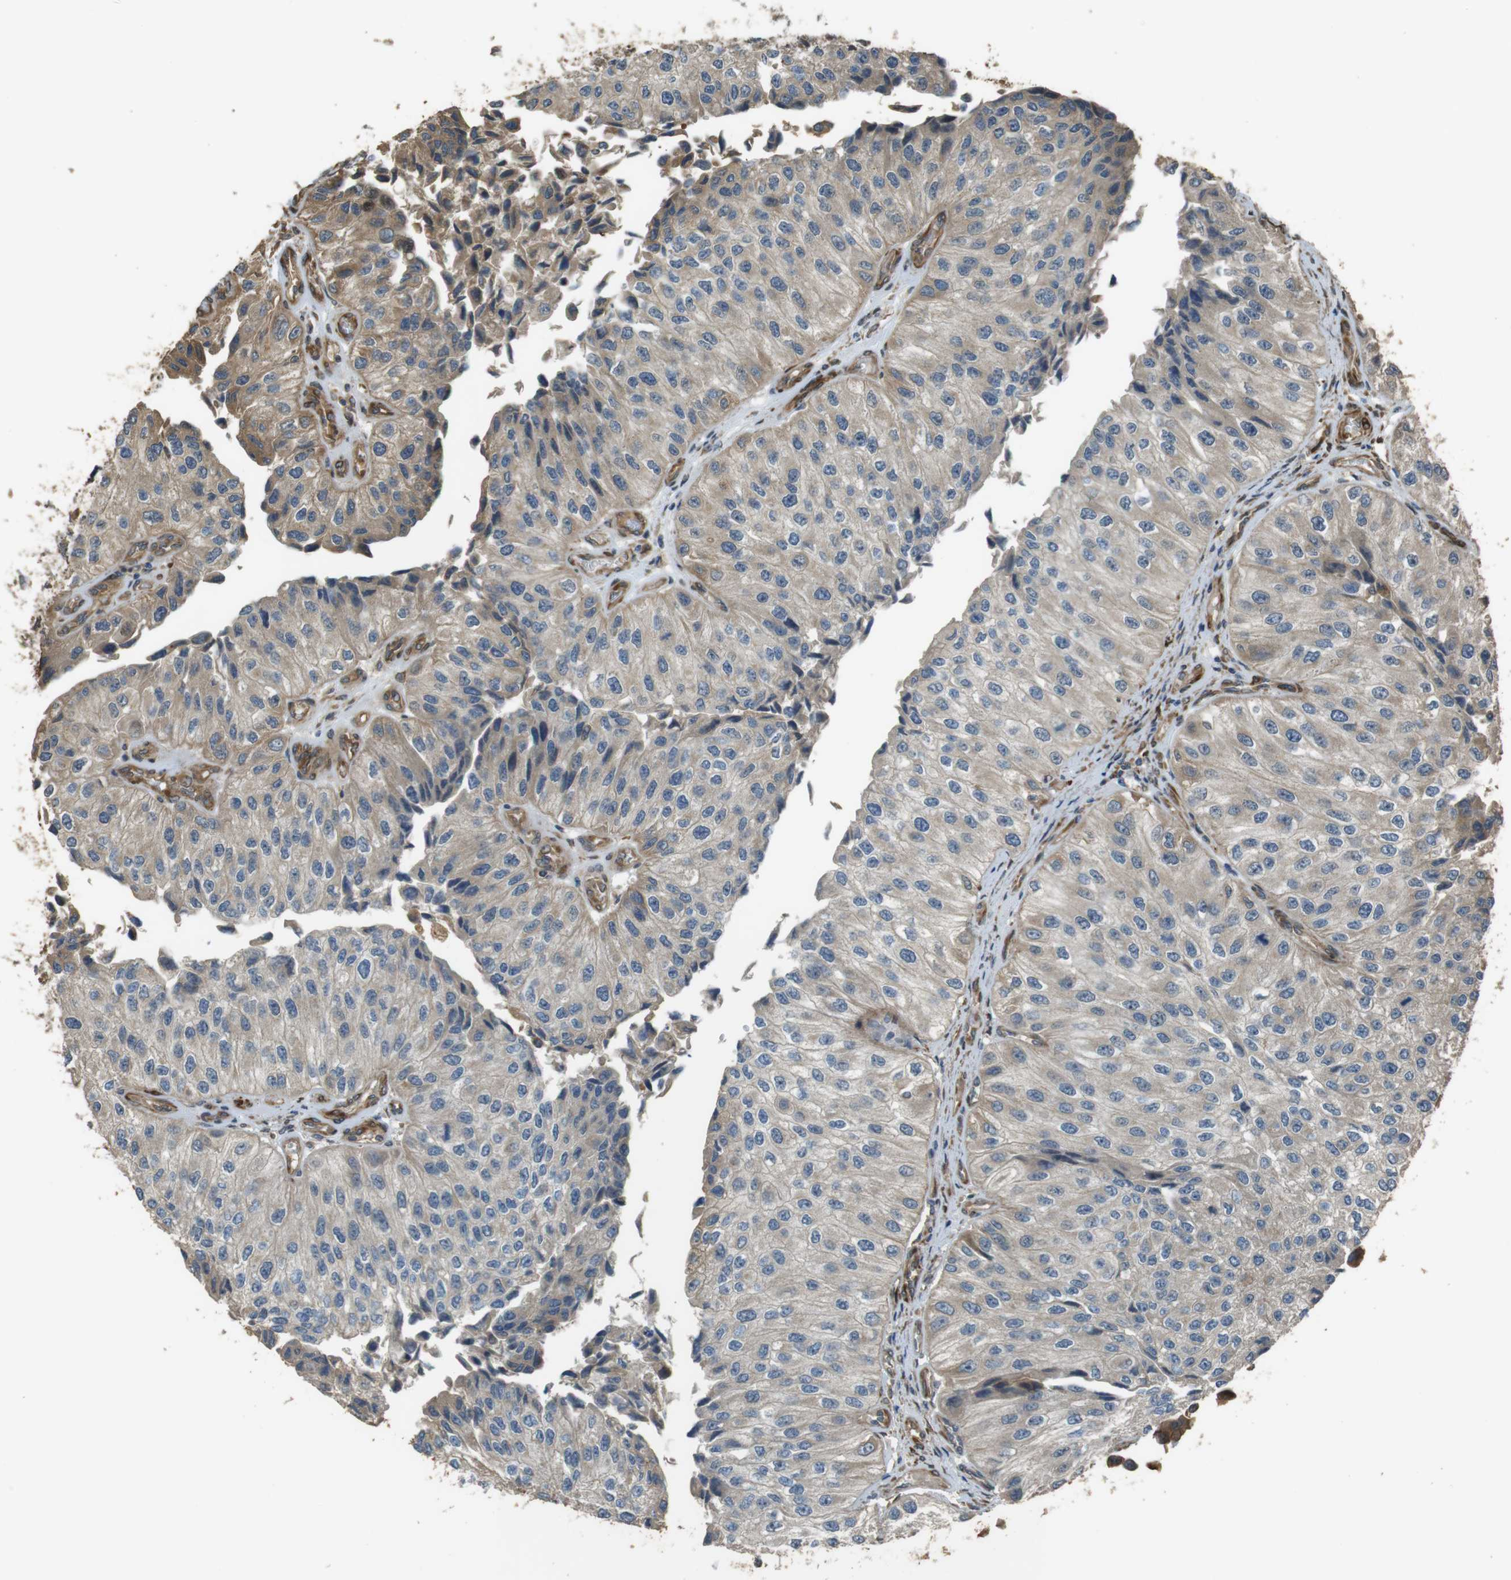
{"staining": {"intensity": "weak", "quantity": "25%-75%", "location": "cytoplasmic/membranous"}, "tissue": "urothelial cancer", "cell_type": "Tumor cells", "image_type": "cancer", "snomed": [{"axis": "morphology", "description": "Urothelial carcinoma, High grade"}, {"axis": "topography", "description": "Kidney"}, {"axis": "topography", "description": "Urinary bladder"}], "caption": "Weak cytoplasmic/membranous expression for a protein is identified in approximately 25%-75% of tumor cells of urothelial cancer using immunohistochemistry.", "gene": "MSRB3", "patient": {"sex": "male", "age": 77}}